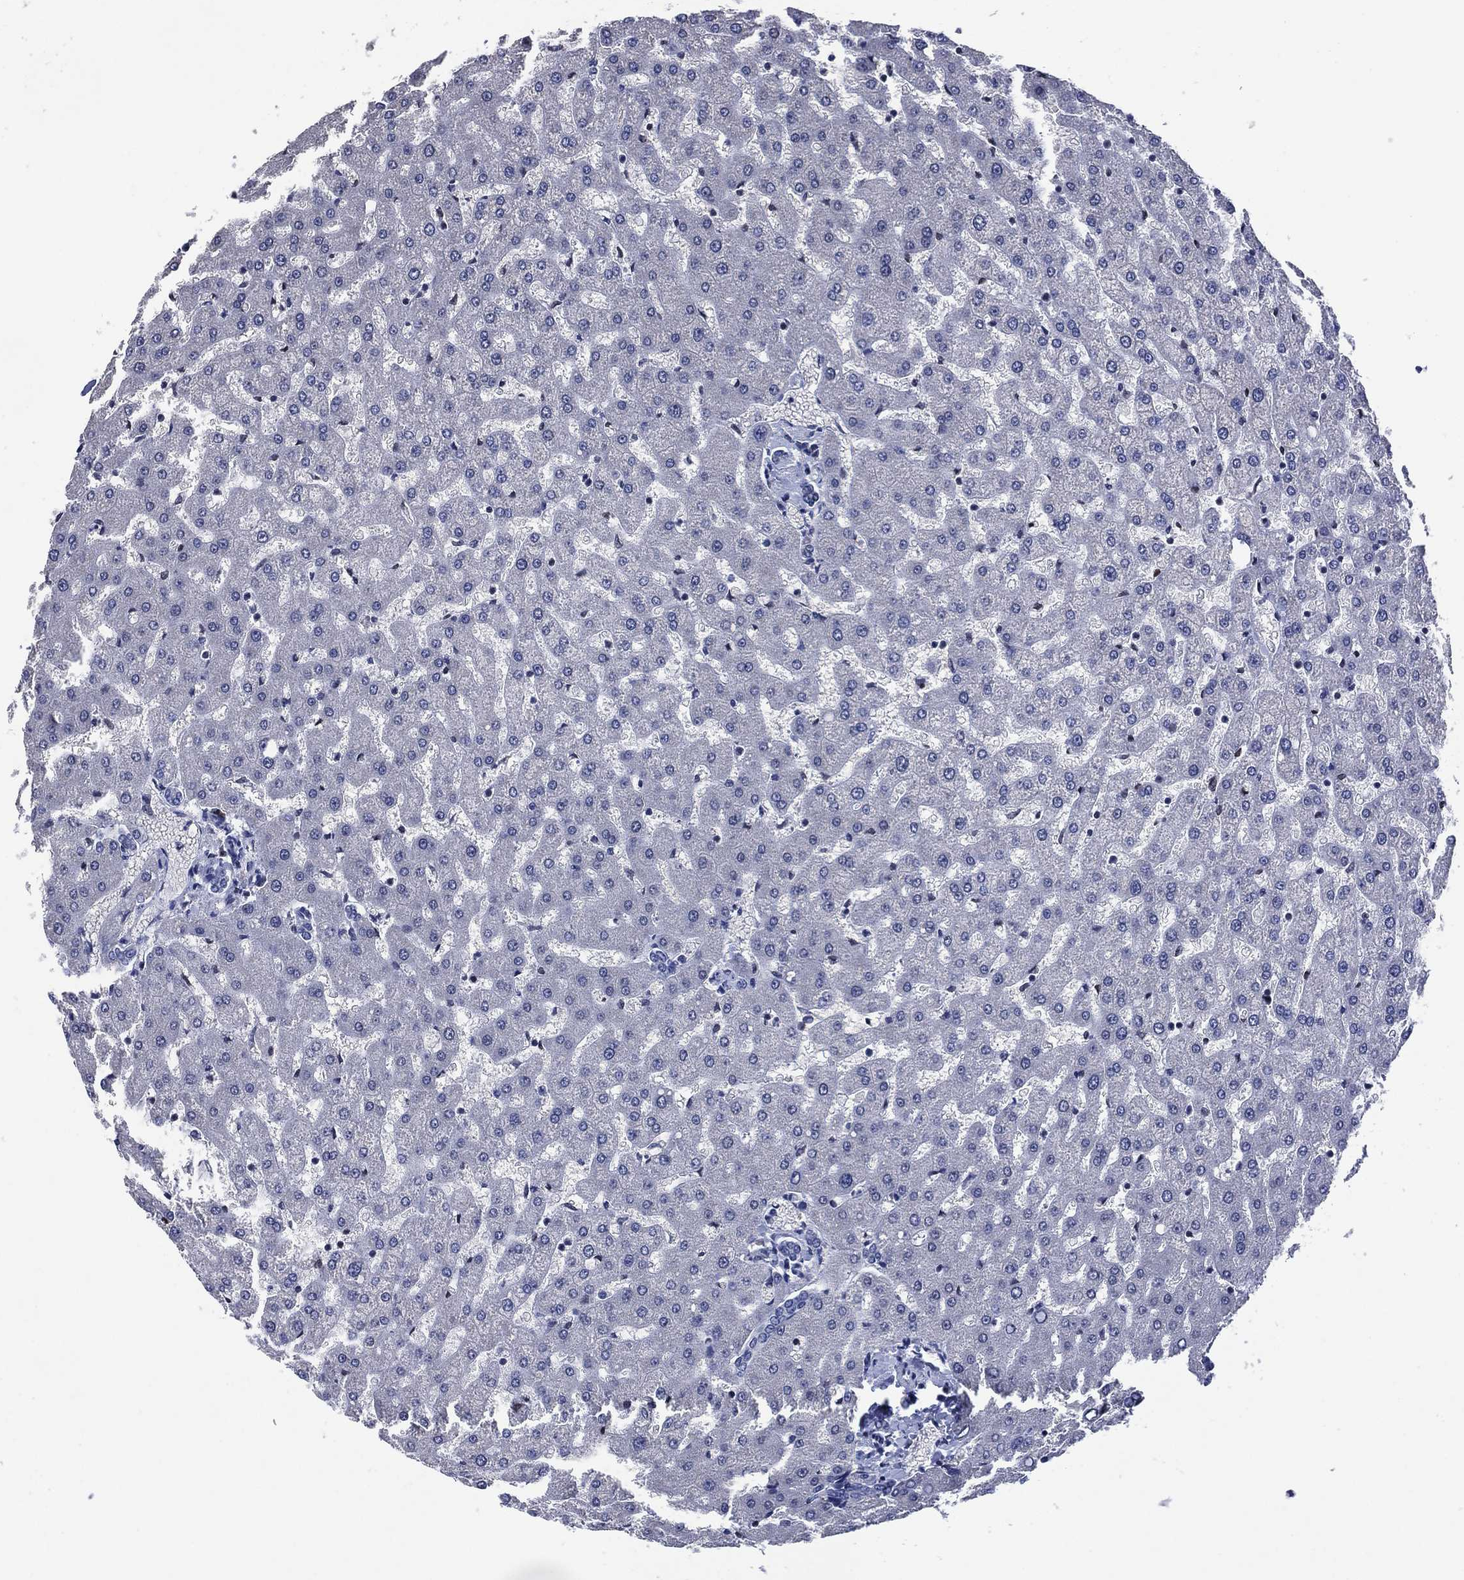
{"staining": {"intensity": "negative", "quantity": "none", "location": "none"}, "tissue": "liver", "cell_type": "Cholangiocytes", "image_type": "normal", "snomed": [{"axis": "morphology", "description": "Normal tissue, NOS"}, {"axis": "topography", "description": "Liver"}], "caption": "Immunohistochemical staining of normal liver exhibits no significant staining in cholangiocytes. The staining is performed using DAB brown chromogen with nuclei counter-stained in using hematoxylin.", "gene": "USP26", "patient": {"sex": "female", "age": 50}}